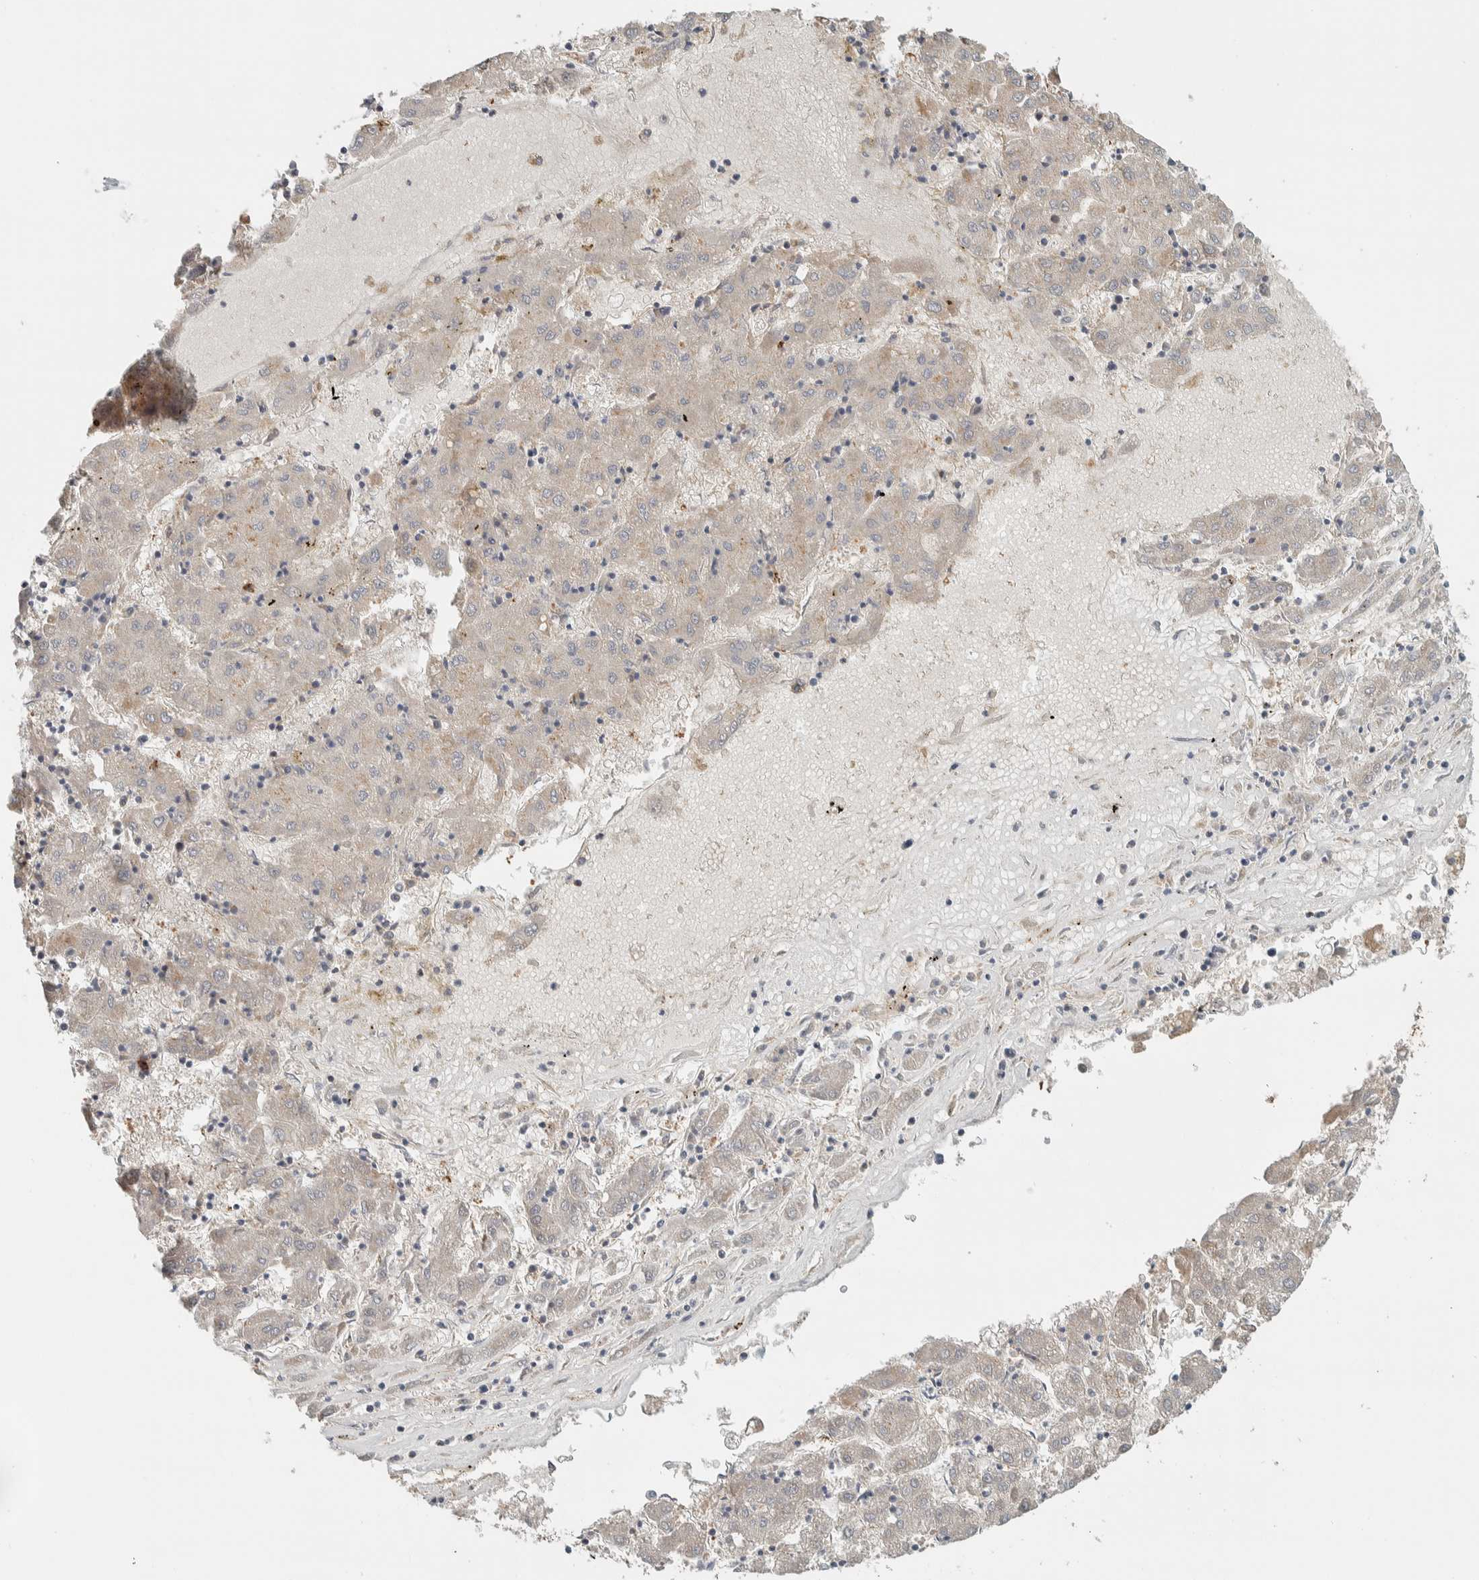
{"staining": {"intensity": "negative", "quantity": "none", "location": "none"}, "tissue": "liver cancer", "cell_type": "Tumor cells", "image_type": "cancer", "snomed": [{"axis": "morphology", "description": "Carcinoma, Hepatocellular, NOS"}, {"axis": "topography", "description": "Liver"}], "caption": "An image of human liver cancer (hepatocellular carcinoma) is negative for staining in tumor cells.", "gene": "NBR1", "patient": {"sex": "male", "age": 72}}